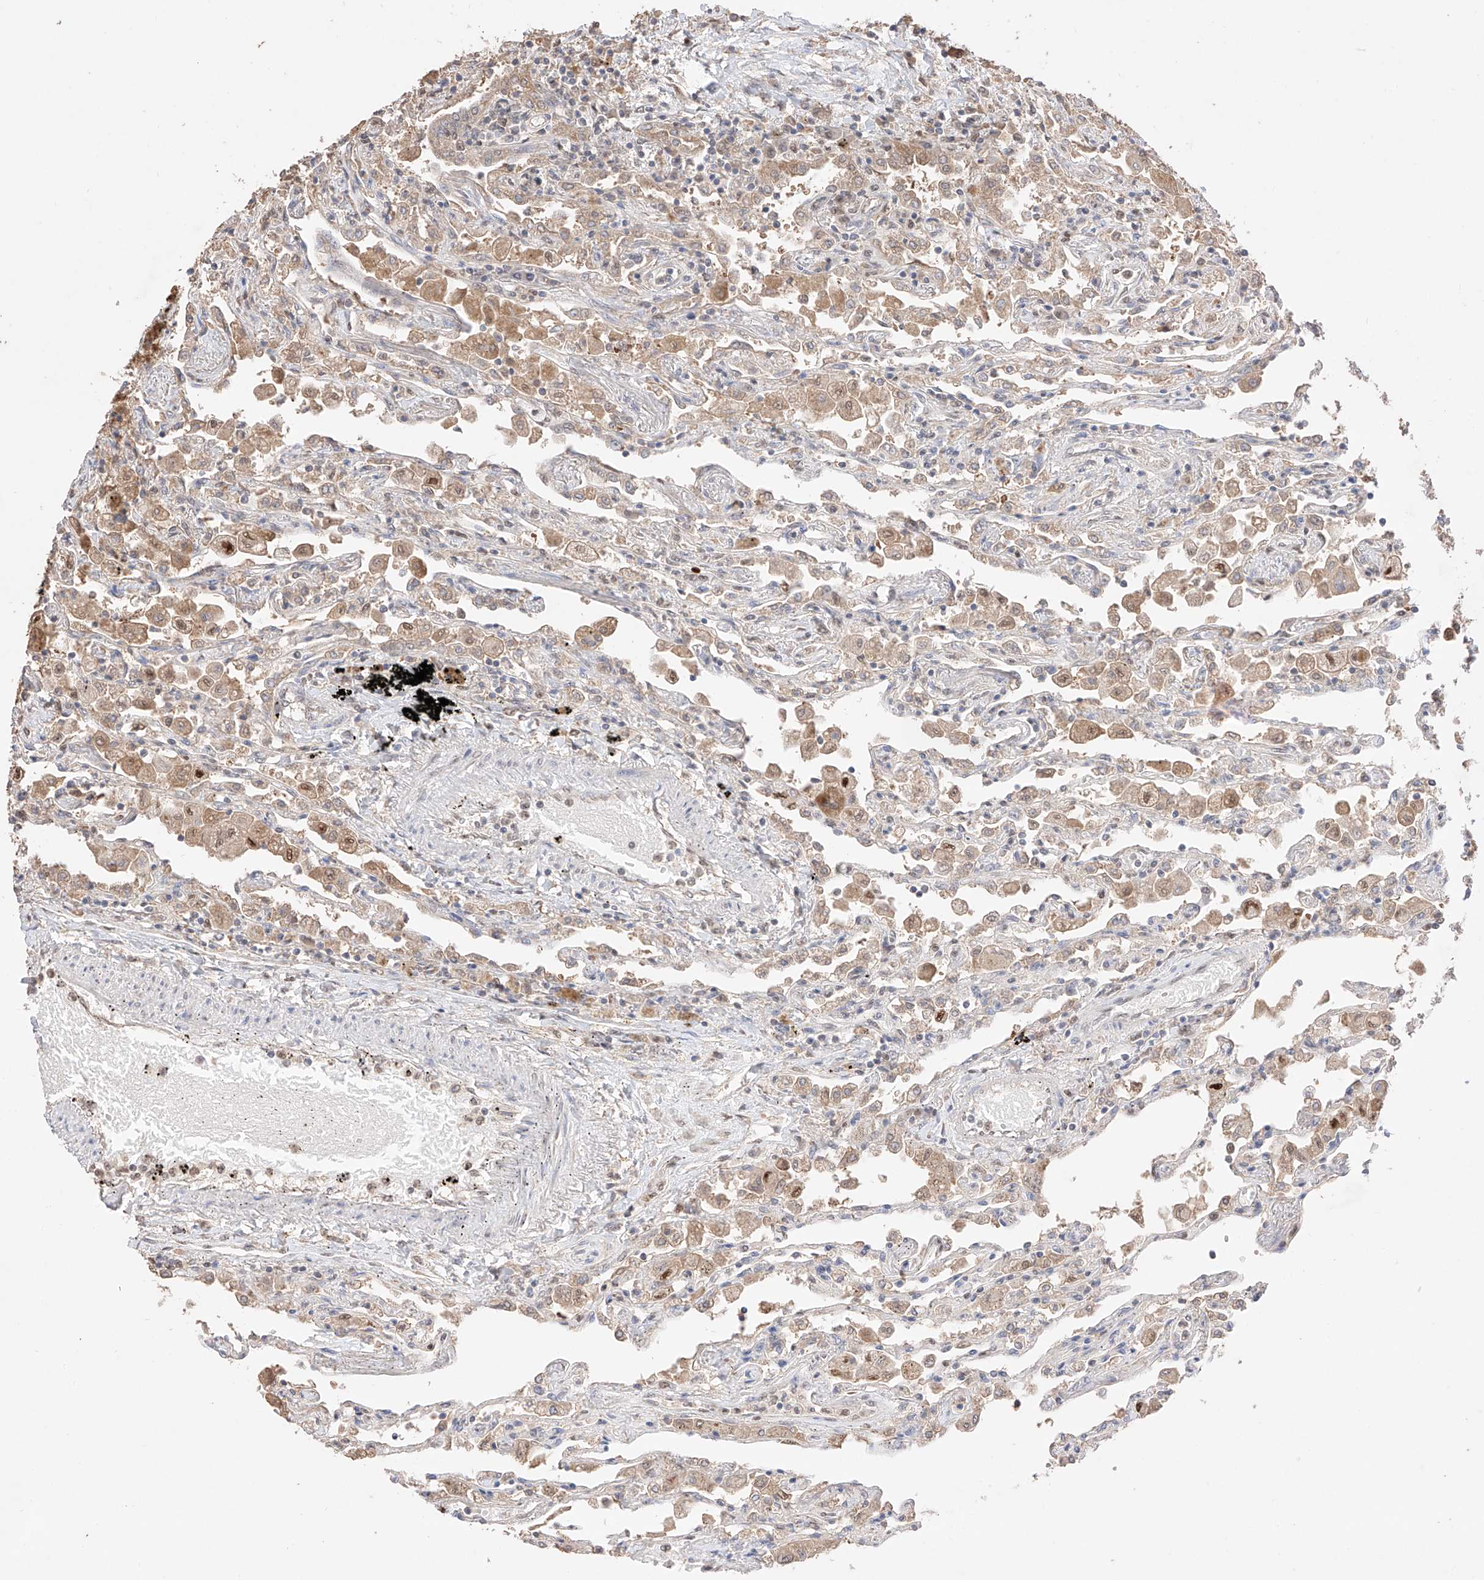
{"staining": {"intensity": "moderate", "quantity": "<25%", "location": "nuclear"}, "tissue": "lung", "cell_type": "Alveolar cells", "image_type": "normal", "snomed": [{"axis": "morphology", "description": "Normal tissue, NOS"}, {"axis": "topography", "description": "Bronchus"}, {"axis": "topography", "description": "Lung"}], "caption": "Lung stained for a protein (brown) reveals moderate nuclear positive positivity in about <25% of alveolar cells.", "gene": "APIP", "patient": {"sex": "female", "age": 49}}